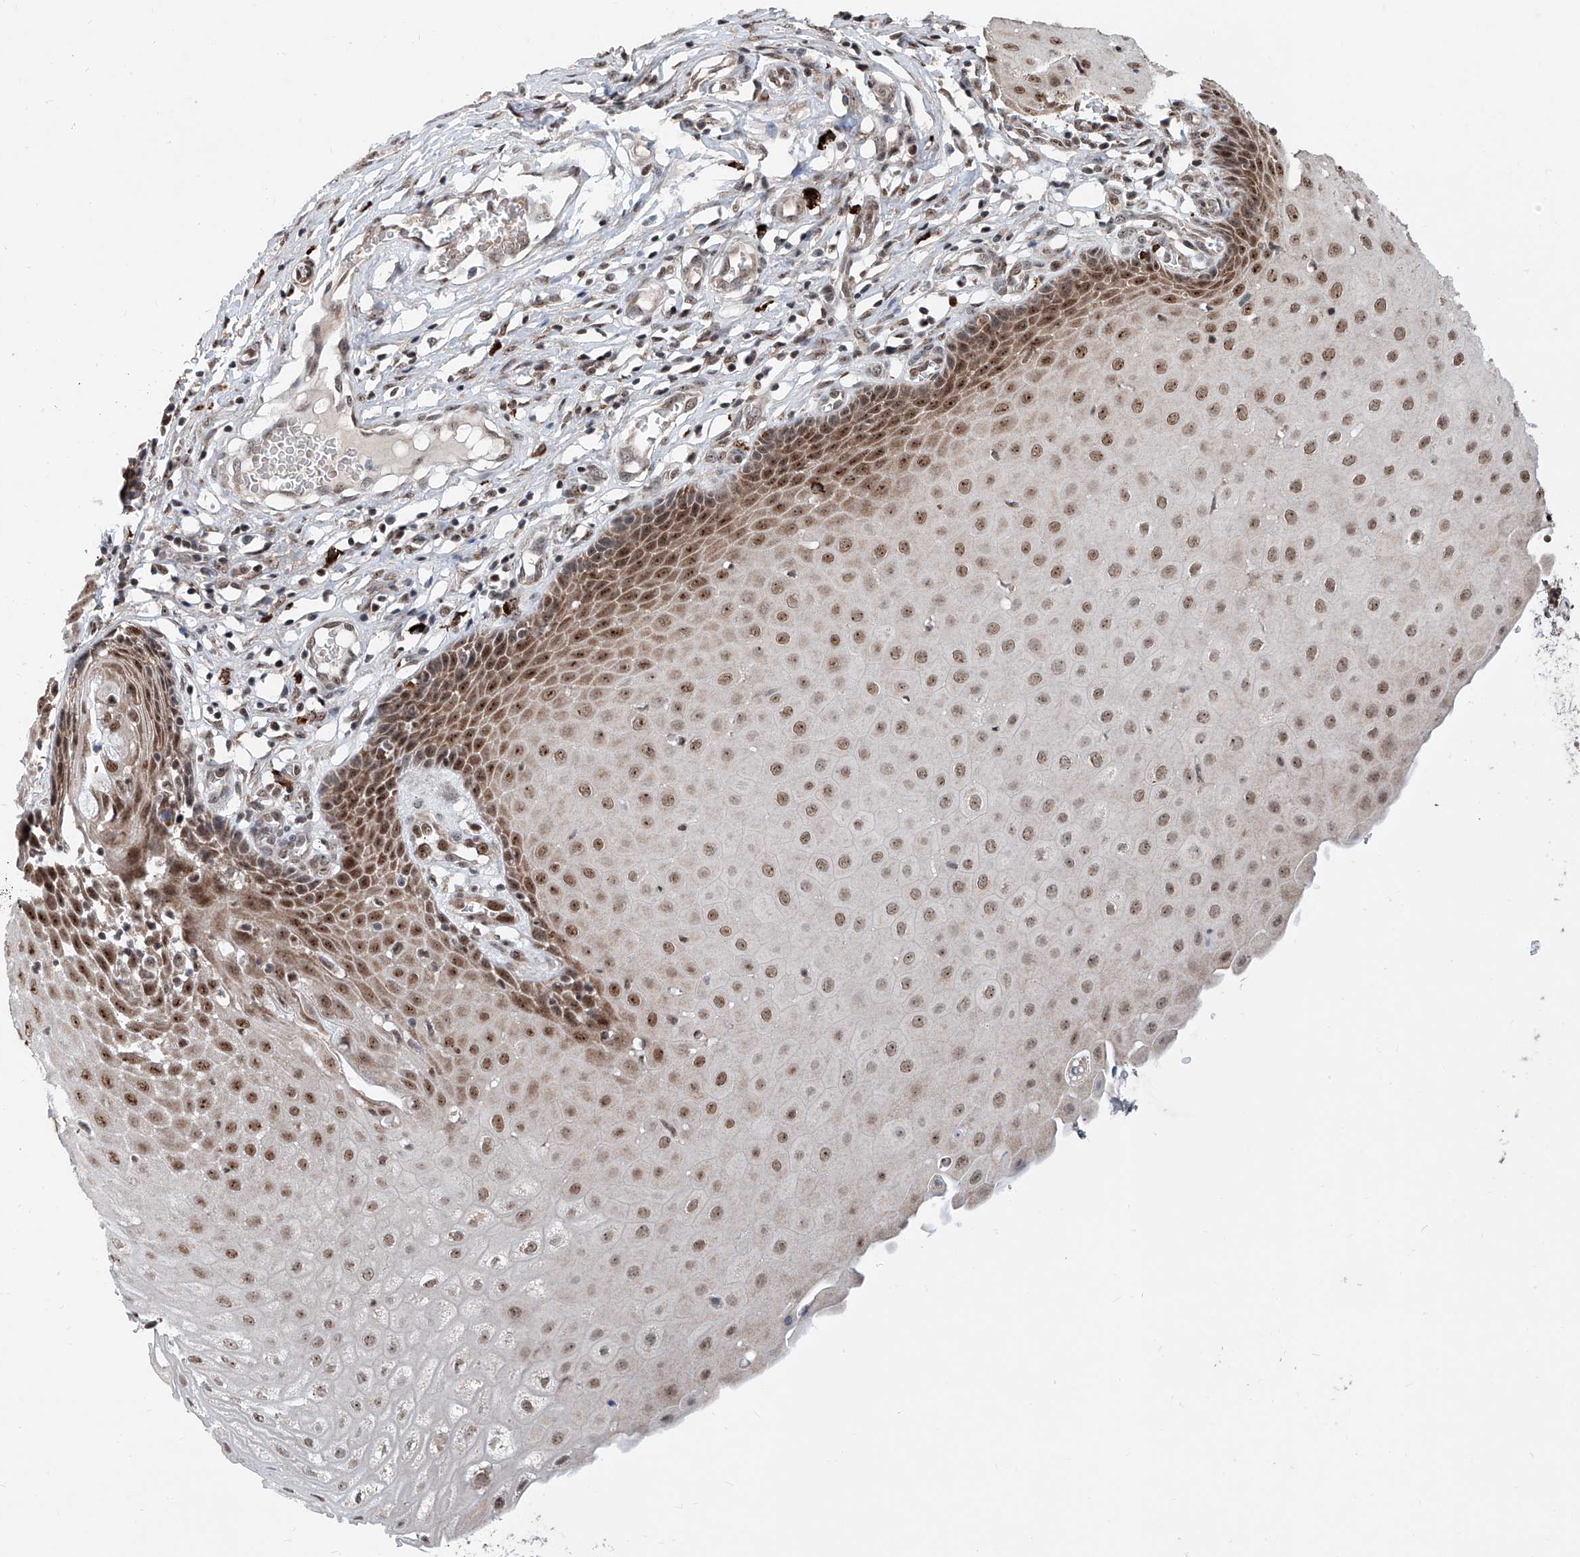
{"staining": {"intensity": "moderate", "quantity": "<25%", "location": "cytoplasmic/membranous,nuclear"}, "tissue": "cervix", "cell_type": "Glandular cells", "image_type": "normal", "snomed": [{"axis": "morphology", "description": "Normal tissue, NOS"}, {"axis": "topography", "description": "Cervix"}], "caption": "Benign cervix demonstrates moderate cytoplasmic/membranous,nuclear staining in approximately <25% of glandular cells, visualized by immunohistochemistry. (DAB (3,3'-diaminobenzidine) = brown stain, brightfield microscopy at high magnification).", "gene": "SDE2", "patient": {"sex": "female", "age": 55}}